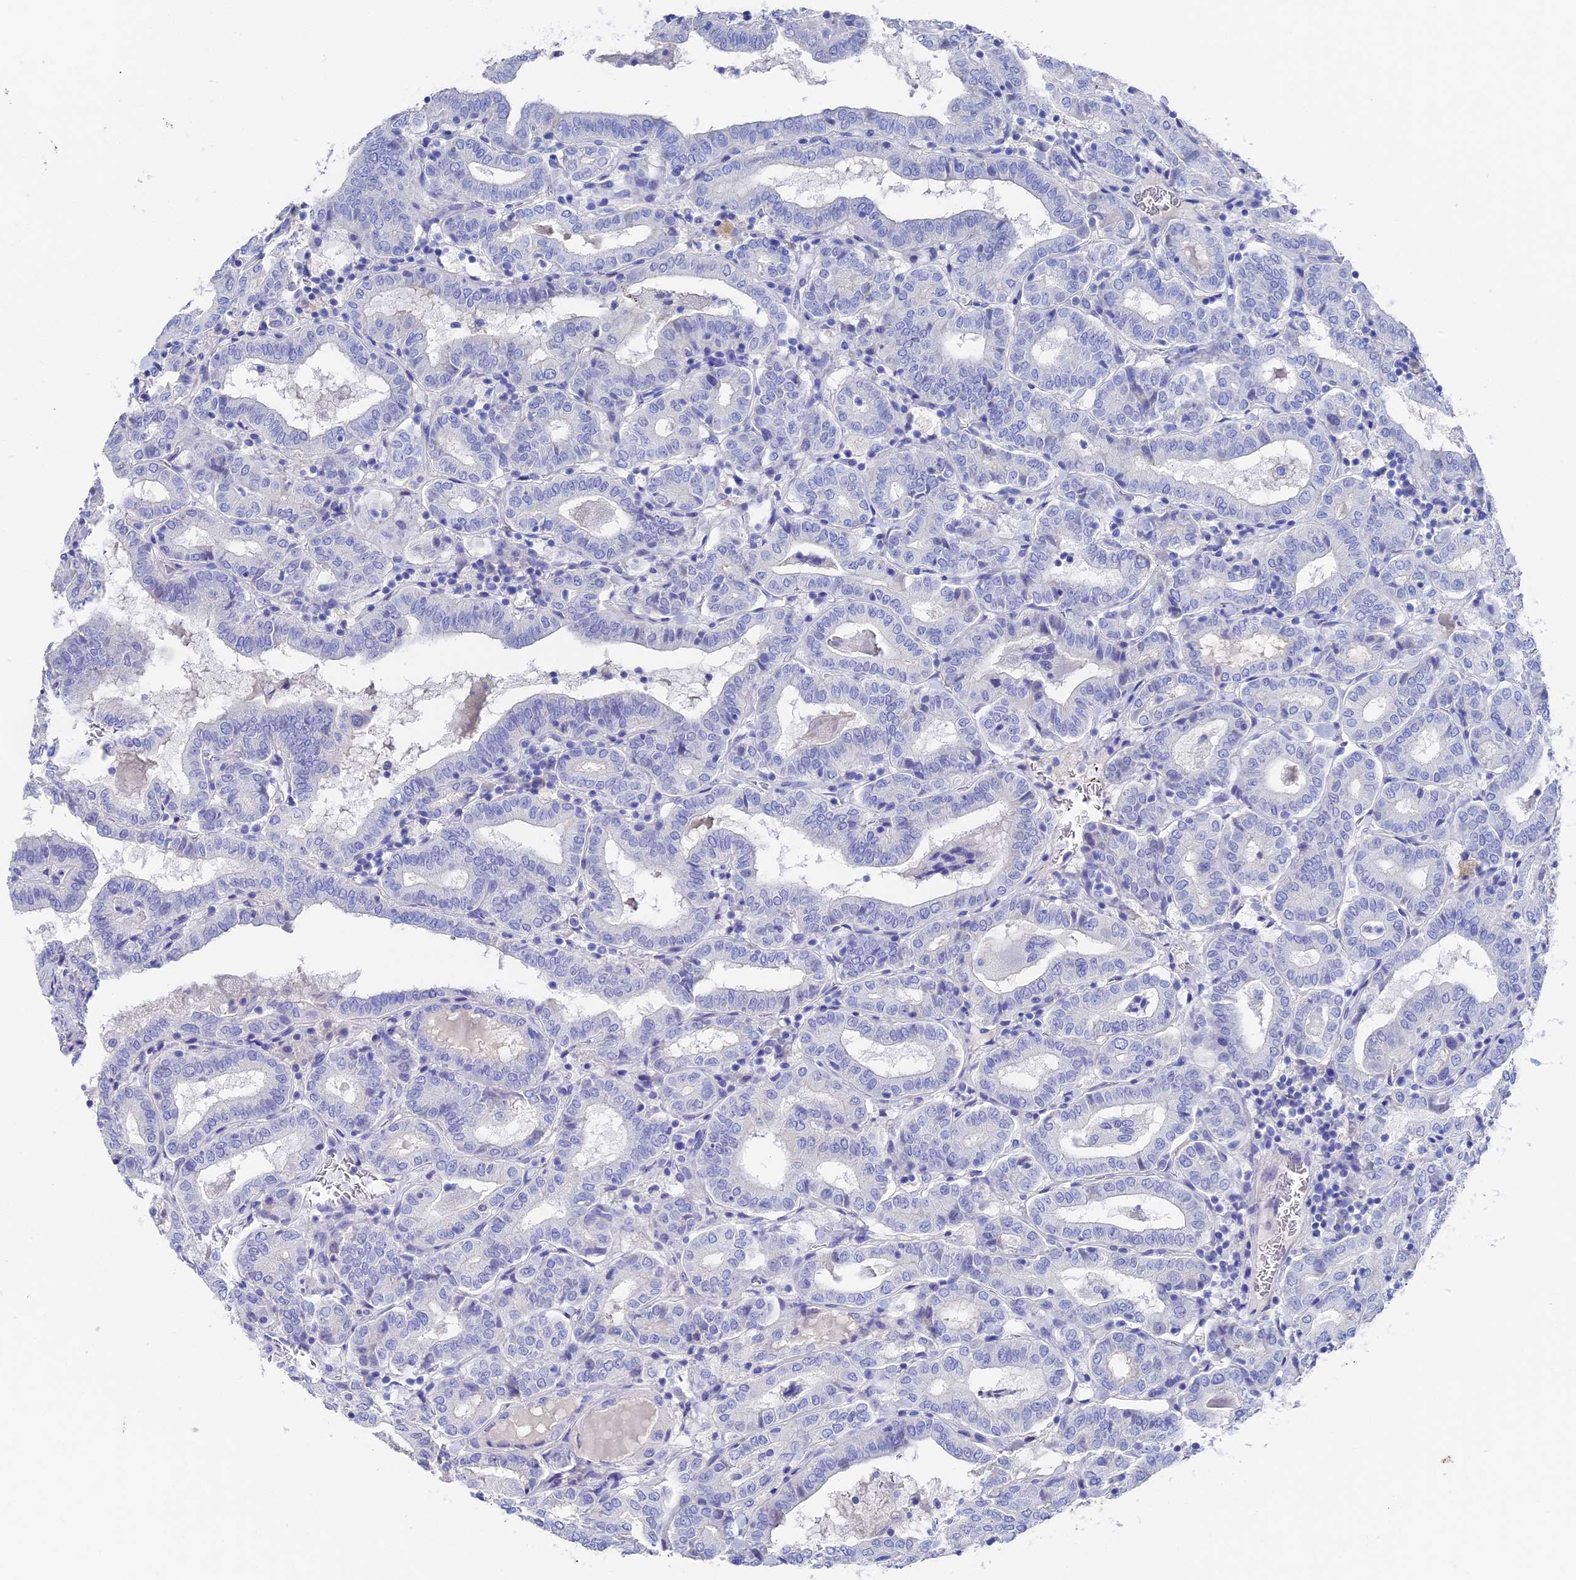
{"staining": {"intensity": "negative", "quantity": "none", "location": "none"}, "tissue": "thyroid cancer", "cell_type": "Tumor cells", "image_type": "cancer", "snomed": [{"axis": "morphology", "description": "Papillary adenocarcinoma, NOS"}, {"axis": "topography", "description": "Thyroid gland"}], "caption": "Tumor cells show no significant protein positivity in thyroid cancer (papillary adenocarcinoma).", "gene": "VPS33B", "patient": {"sex": "female", "age": 72}}